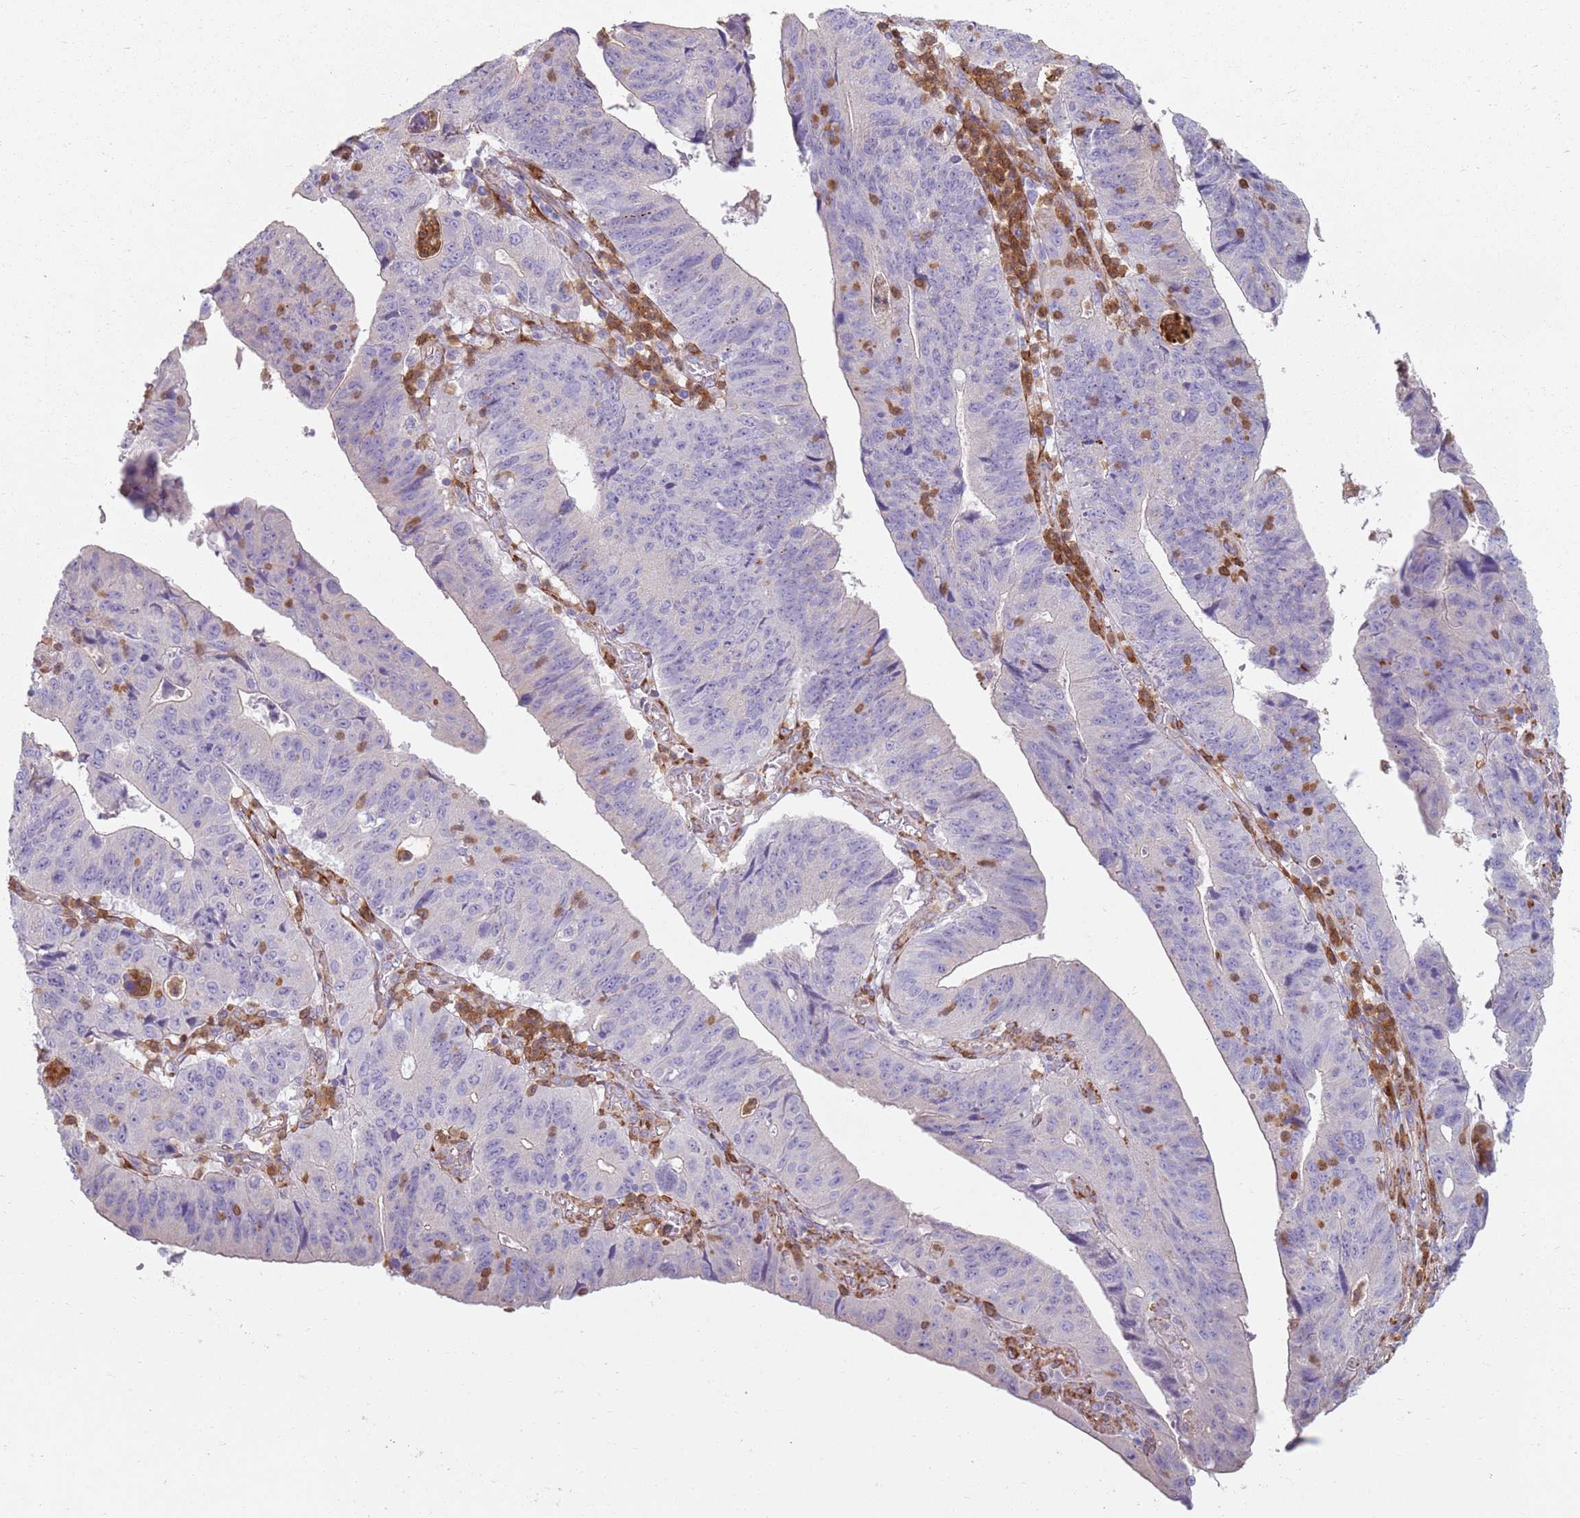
{"staining": {"intensity": "negative", "quantity": "none", "location": "none"}, "tissue": "stomach cancer", "cell_type": "Tumor cells", "image_type": "cancer", "snomed": [{"axis": "morphology", "description": "Adenocarcinoma, NOS"}, {"axis": "topography", "description": "Stomach"}], "caption": "IHC image of neoplastic tissue: human stomach cancer stained with DAB exhibits no significant protein staining in tumor cells.", "gene": "PHLPP2", "patient": {"sex": "male", "age": 59}}